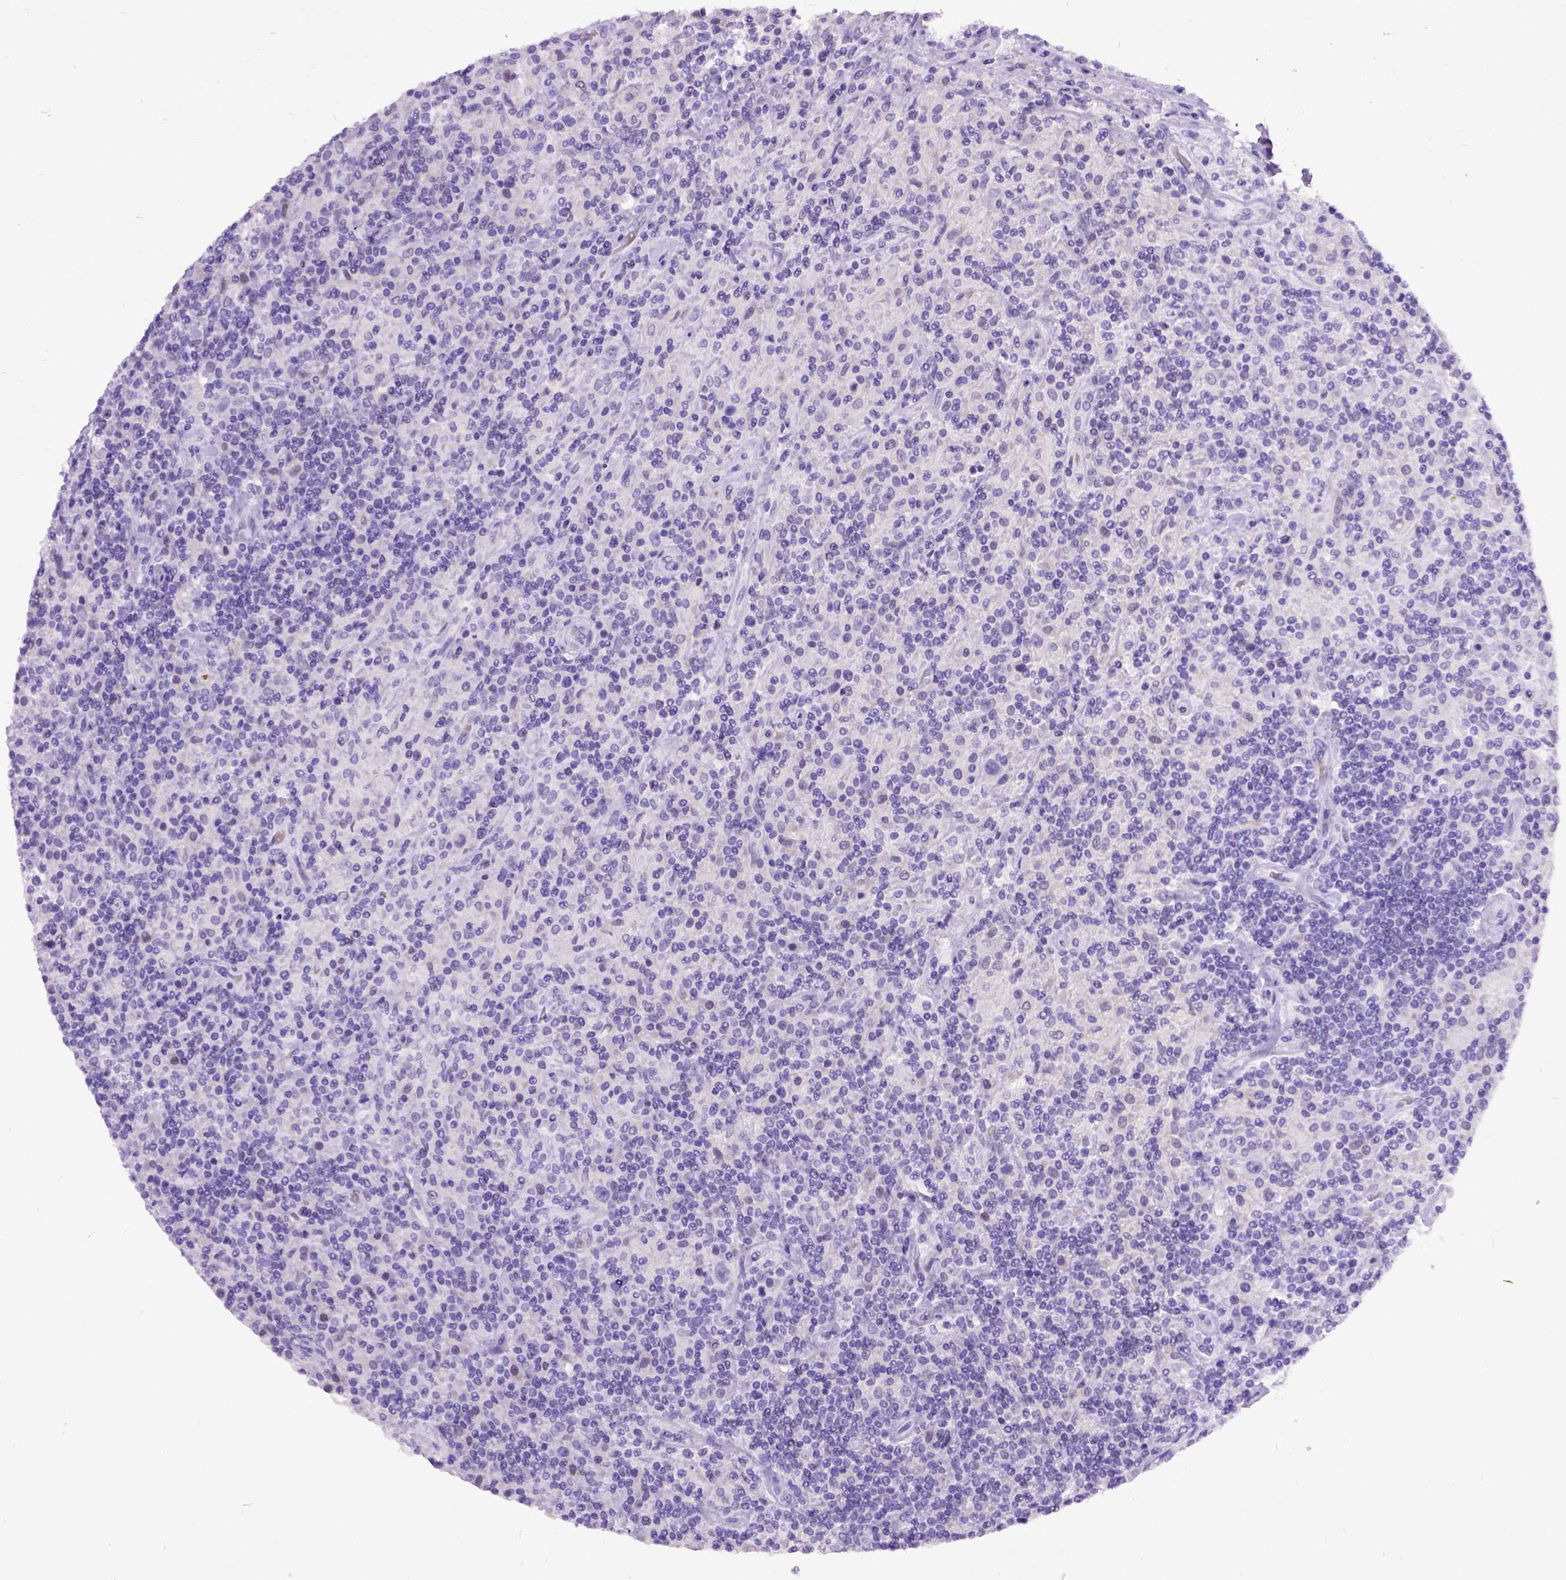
{"staining": {"intensity": "negative", "quantity": "none", "location": "none"}, "tissue": "lymphoma", "cell_type": "Tumor cells", "image_type": "cancer", "snomed": [{"axis": "morphology", "description": "Hodgkin's disease, NOS"}, {"axis": "topography", "description": "Lymph node"}], "caption": "Image shows no significant protein staining in tumor cells of Hodgkin's disease.", "gene": "NEUROD4", "patient": {"sex": "male", "age": 70}}